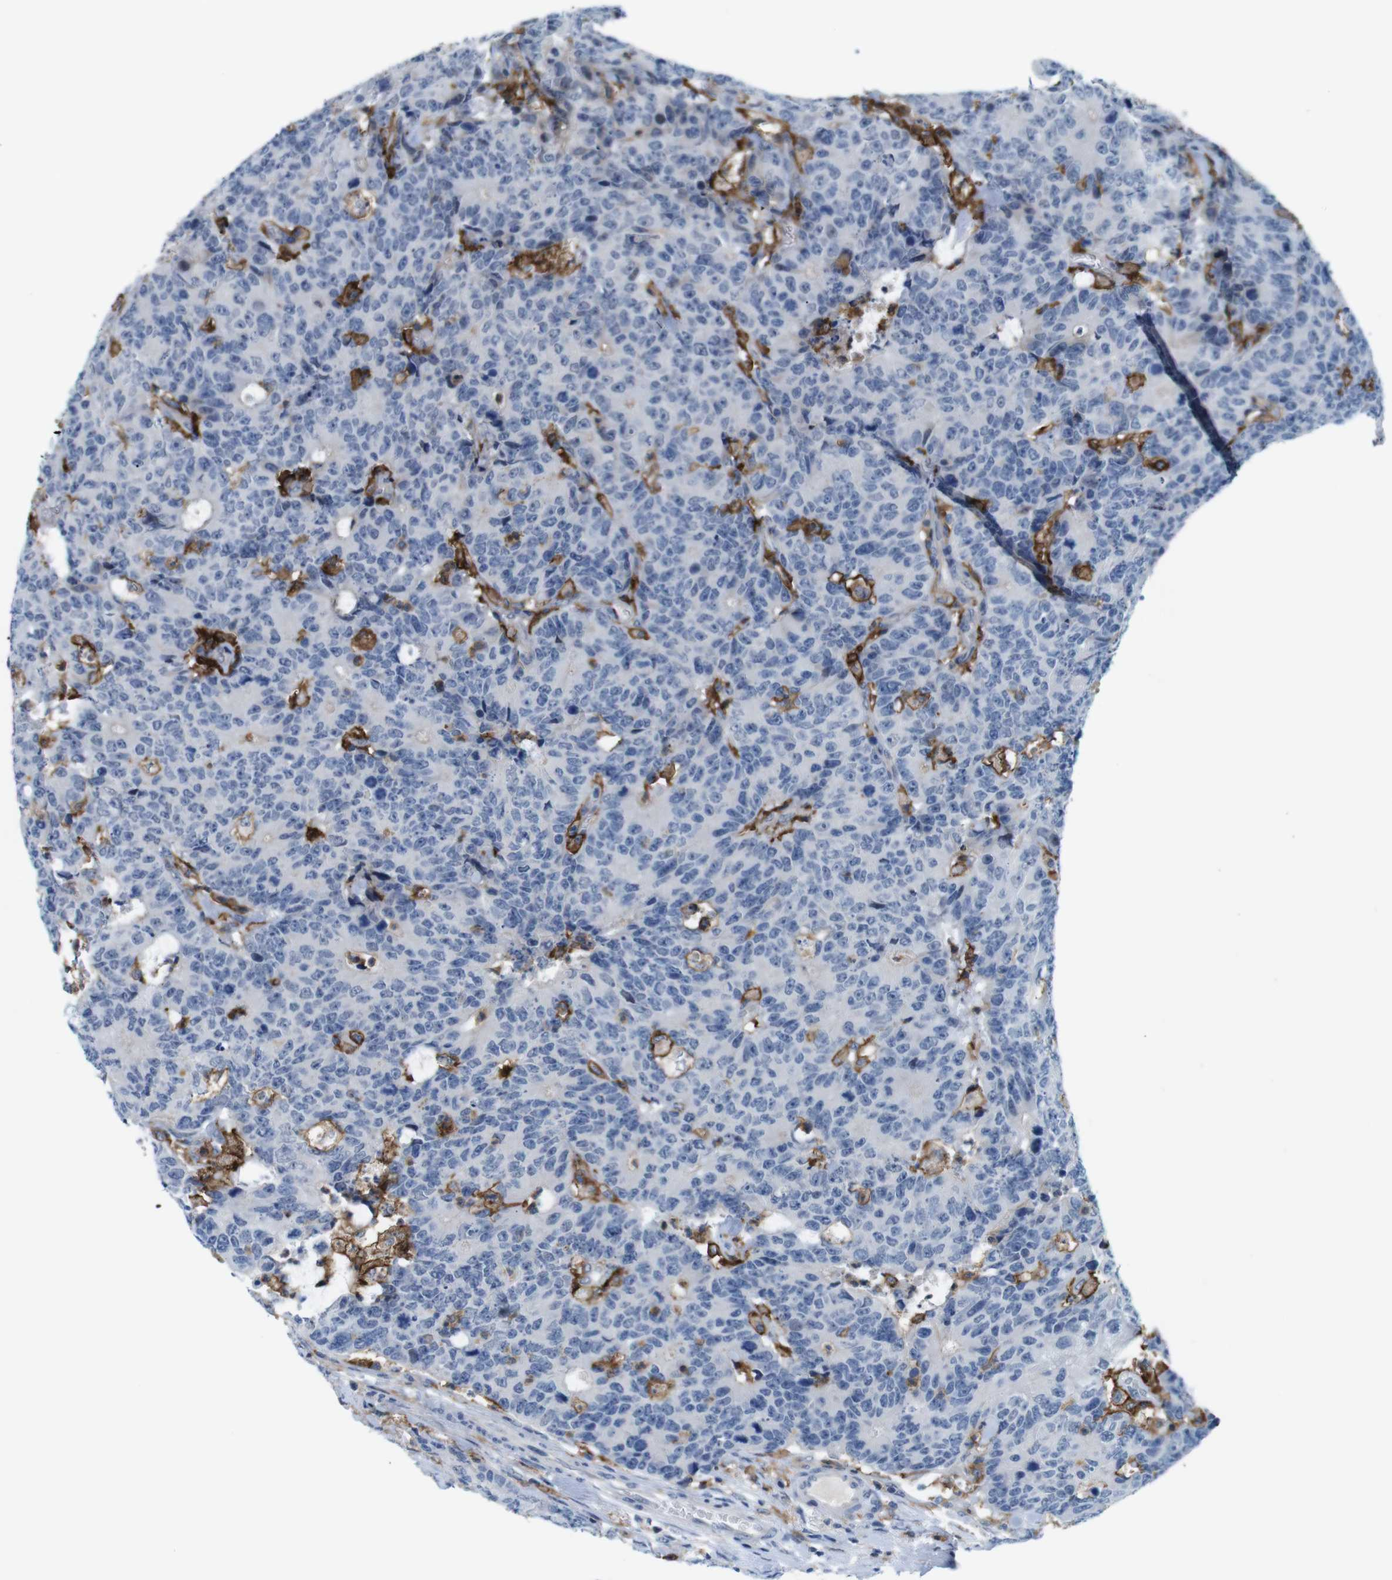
{"staining": {"intensity": "negative", "quantity": "none", "location": "none"}, "tissue": "colorectal cancer", "cell_type": "Tumor cells", "image_type": "cancer", "snomed": [{"axis": "morphology", "description": "Adenocarcinoma, NOS"}, {"axis": "topography", "description": "Colon"}], "caption": "Human colorectal cancer (adenocarcinoma) stained for a protein using immunohistochemistry shows no expression in tumor cells.", "gene": "CD300C", "patient": {"sex": "female", "age": 86}}